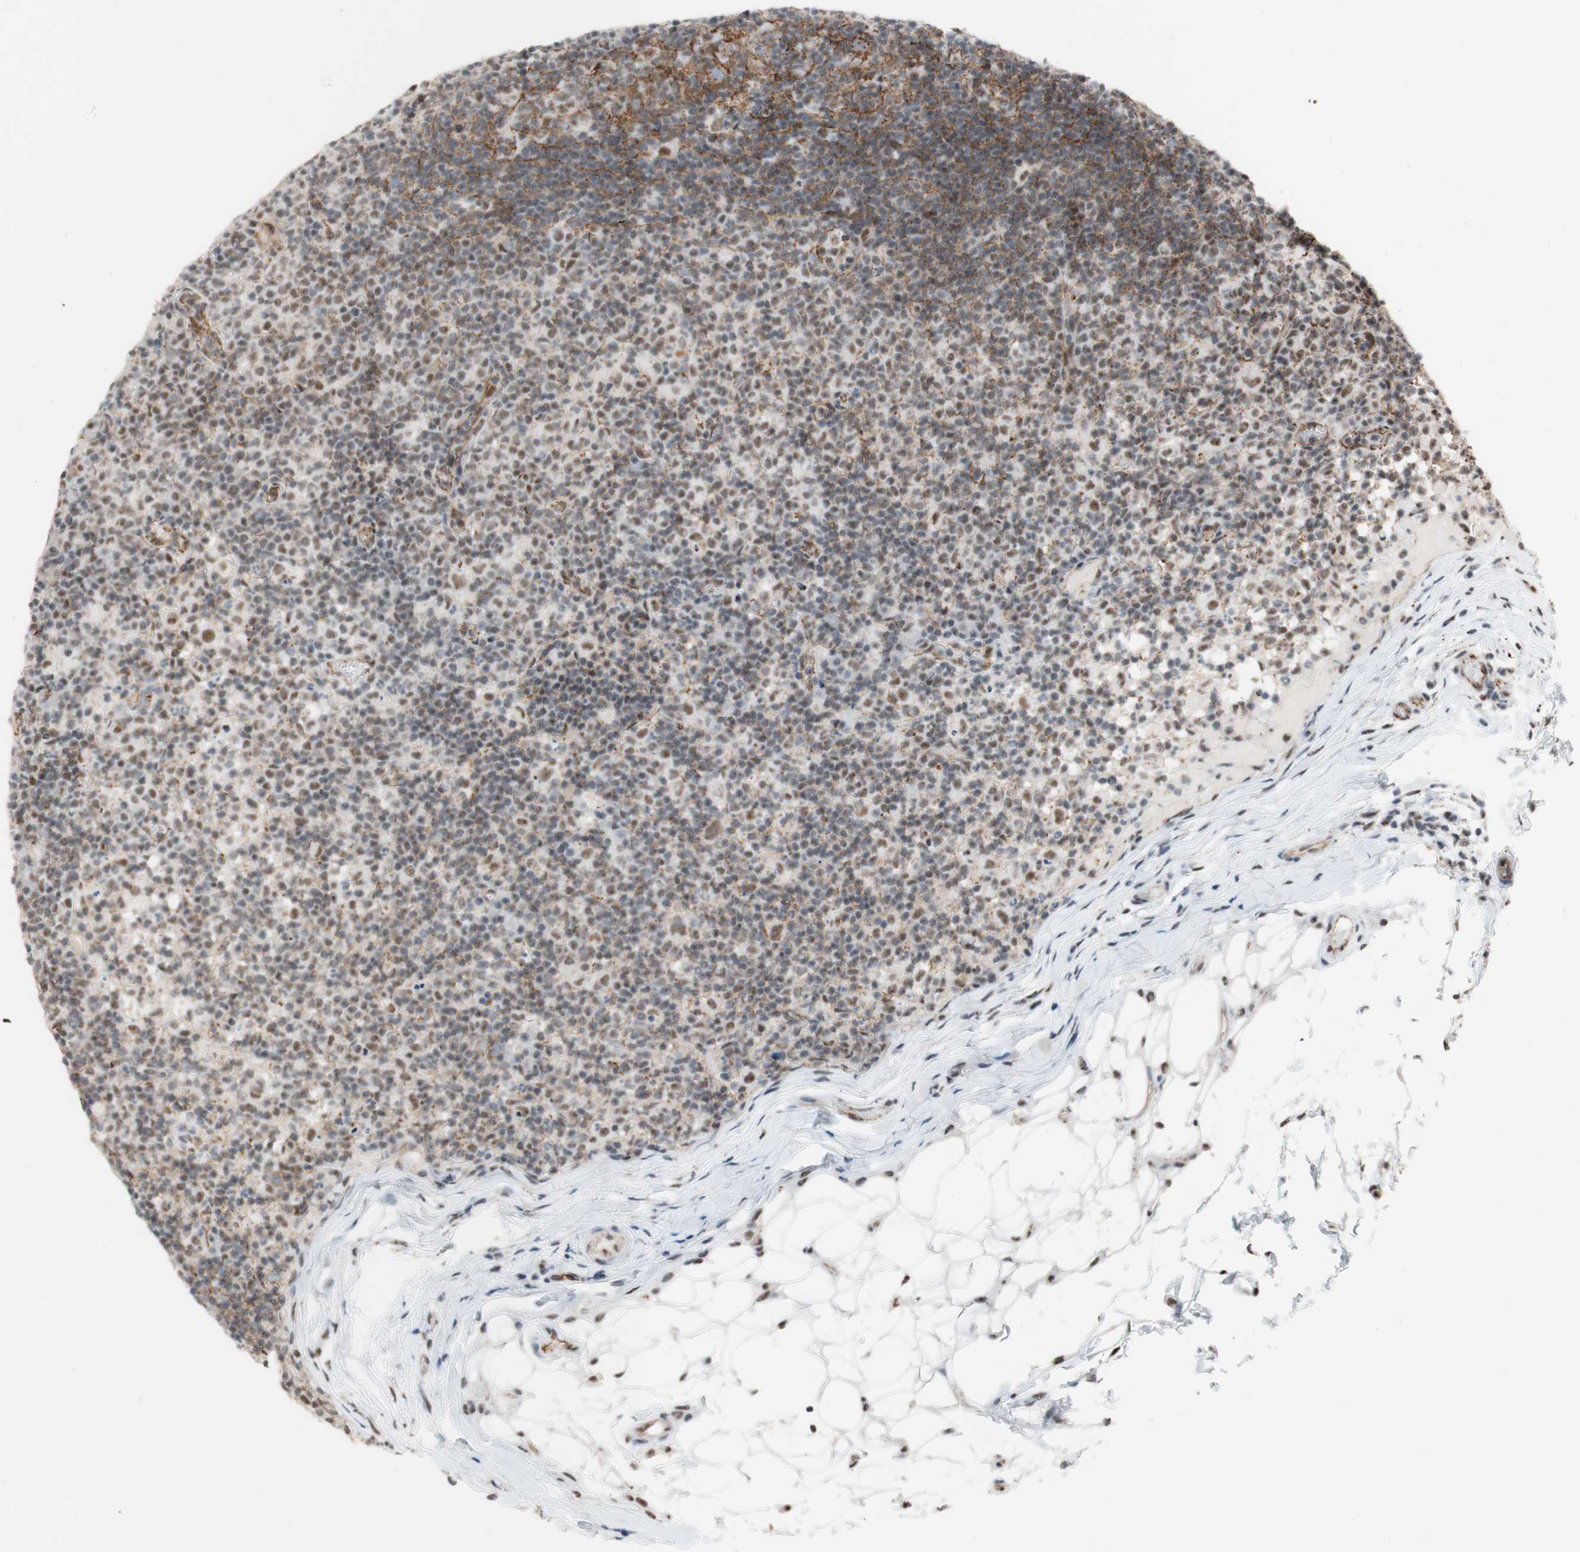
{"staining": {"intensity": "negative", "quantity": "none", "location": "none"}, "tissue": "lymph node", "cell_type": "Germinal center cells", "image_type": "normal", "snomed": [{"axis": "morphology", "description": "Normal tissue, NOS"}, {"axis": "morphology", "description": "Inflammation, NOS"}, {"axis": "topography", "description": "Lymph node"}], "caption": "This is an immunohistochemistry (IHC) photomicrograph of normal human lymph node. There is no staining in germinal center cells.", "gene": "SAP18", "patient": {"sex": "male", "age": 55}}